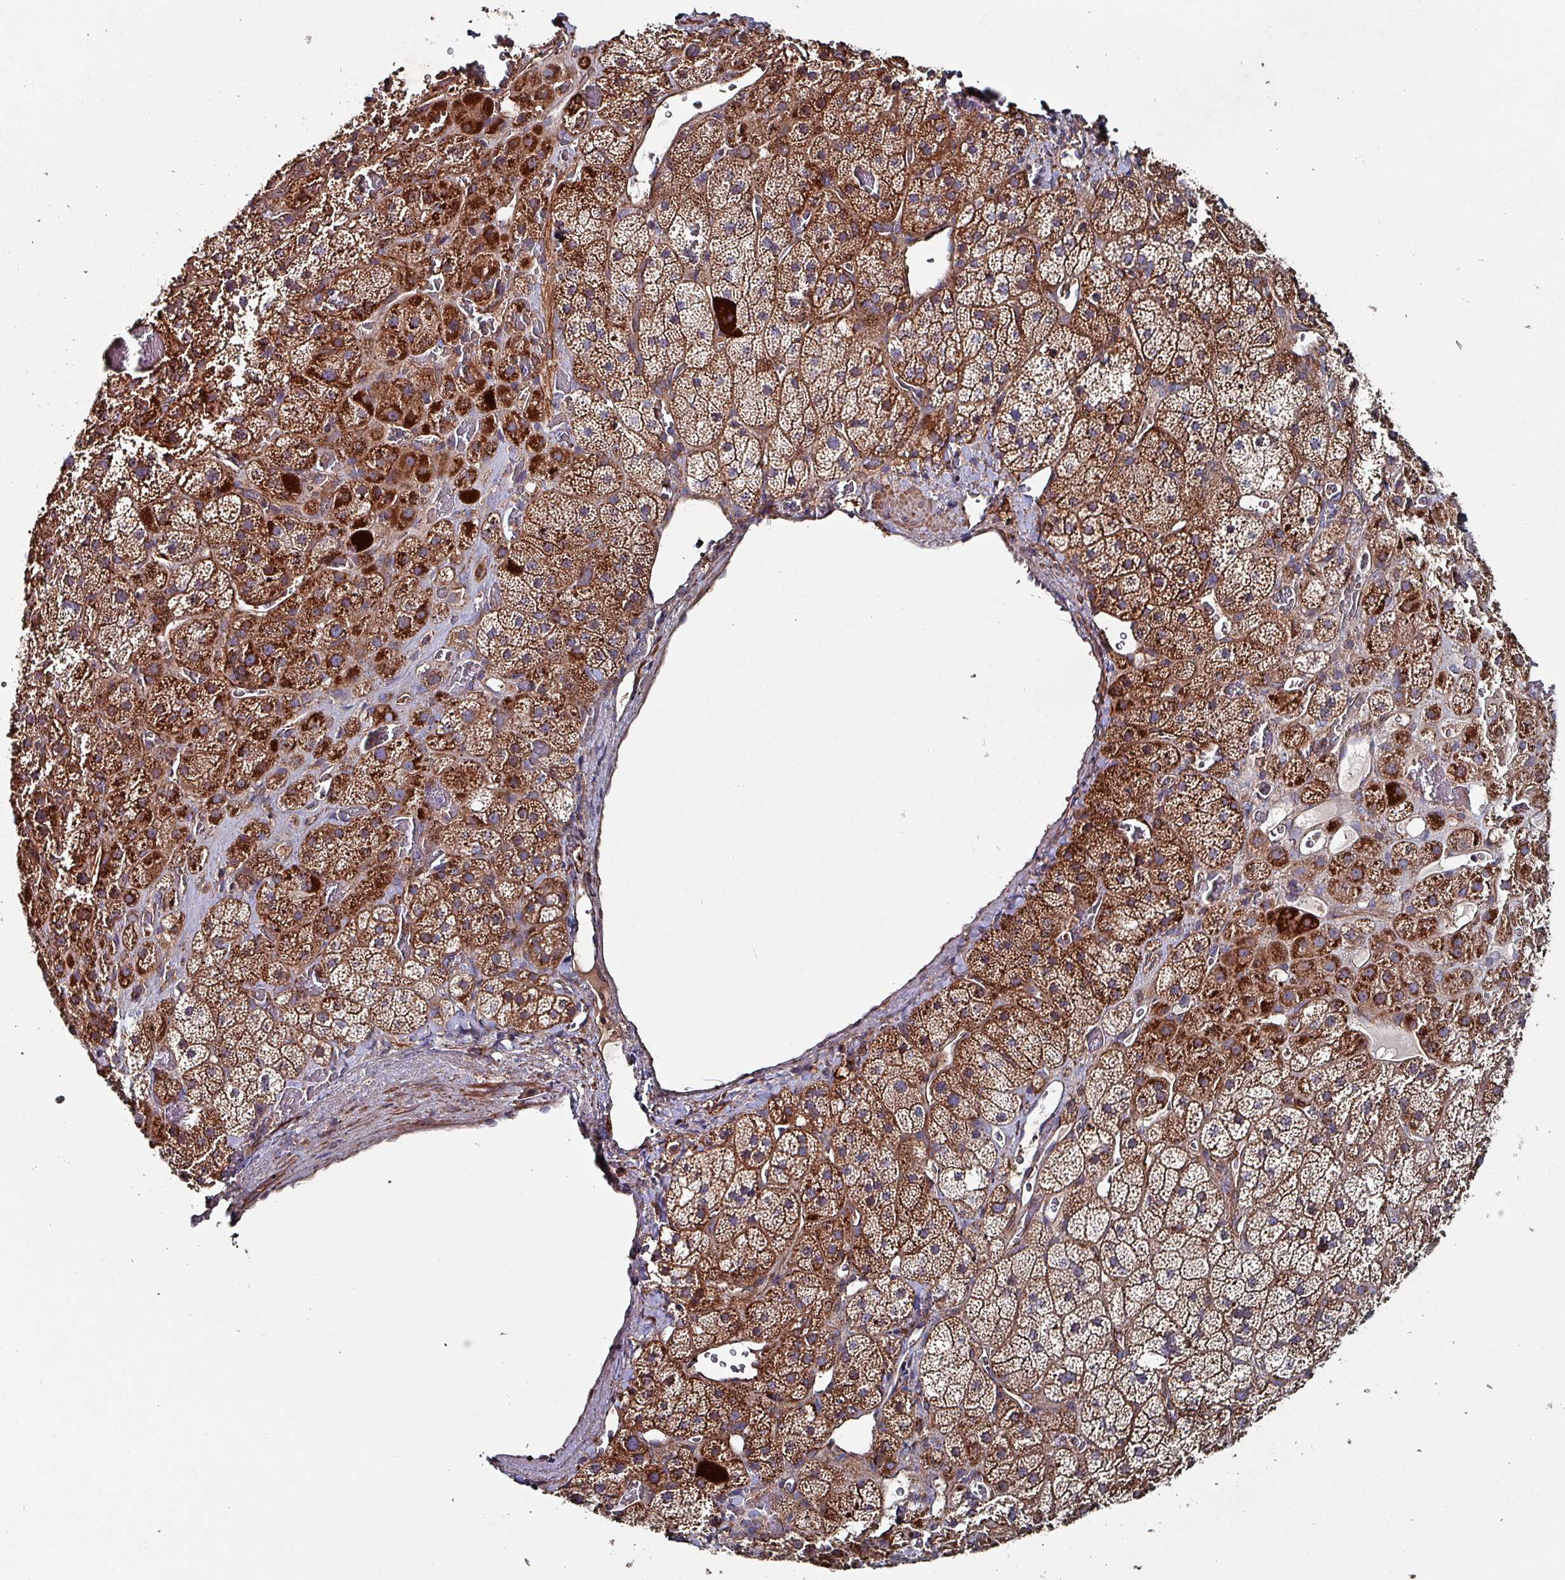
{"staining": {"intensity": "strong", "quantity": ">75%", "location": "cytoplasmic/membranous"}, "tissue": "adrenal gland", "cell_type": "Glandular cells", "image_type": "normal", "snomed": [{"axis": "morphology", "description": "Normal tissue, NOS"}, {"axis": "topography", "description": "Adrenal gland"}], "caption": "This is a histology image of immunohistochemistry staining of unremarkable adrenal gland, which shows strong expression in the cytoplasmic/membranous of glandular cells.", "gene": "ANO10", "patient": {"sex": "male", "age": 57}}